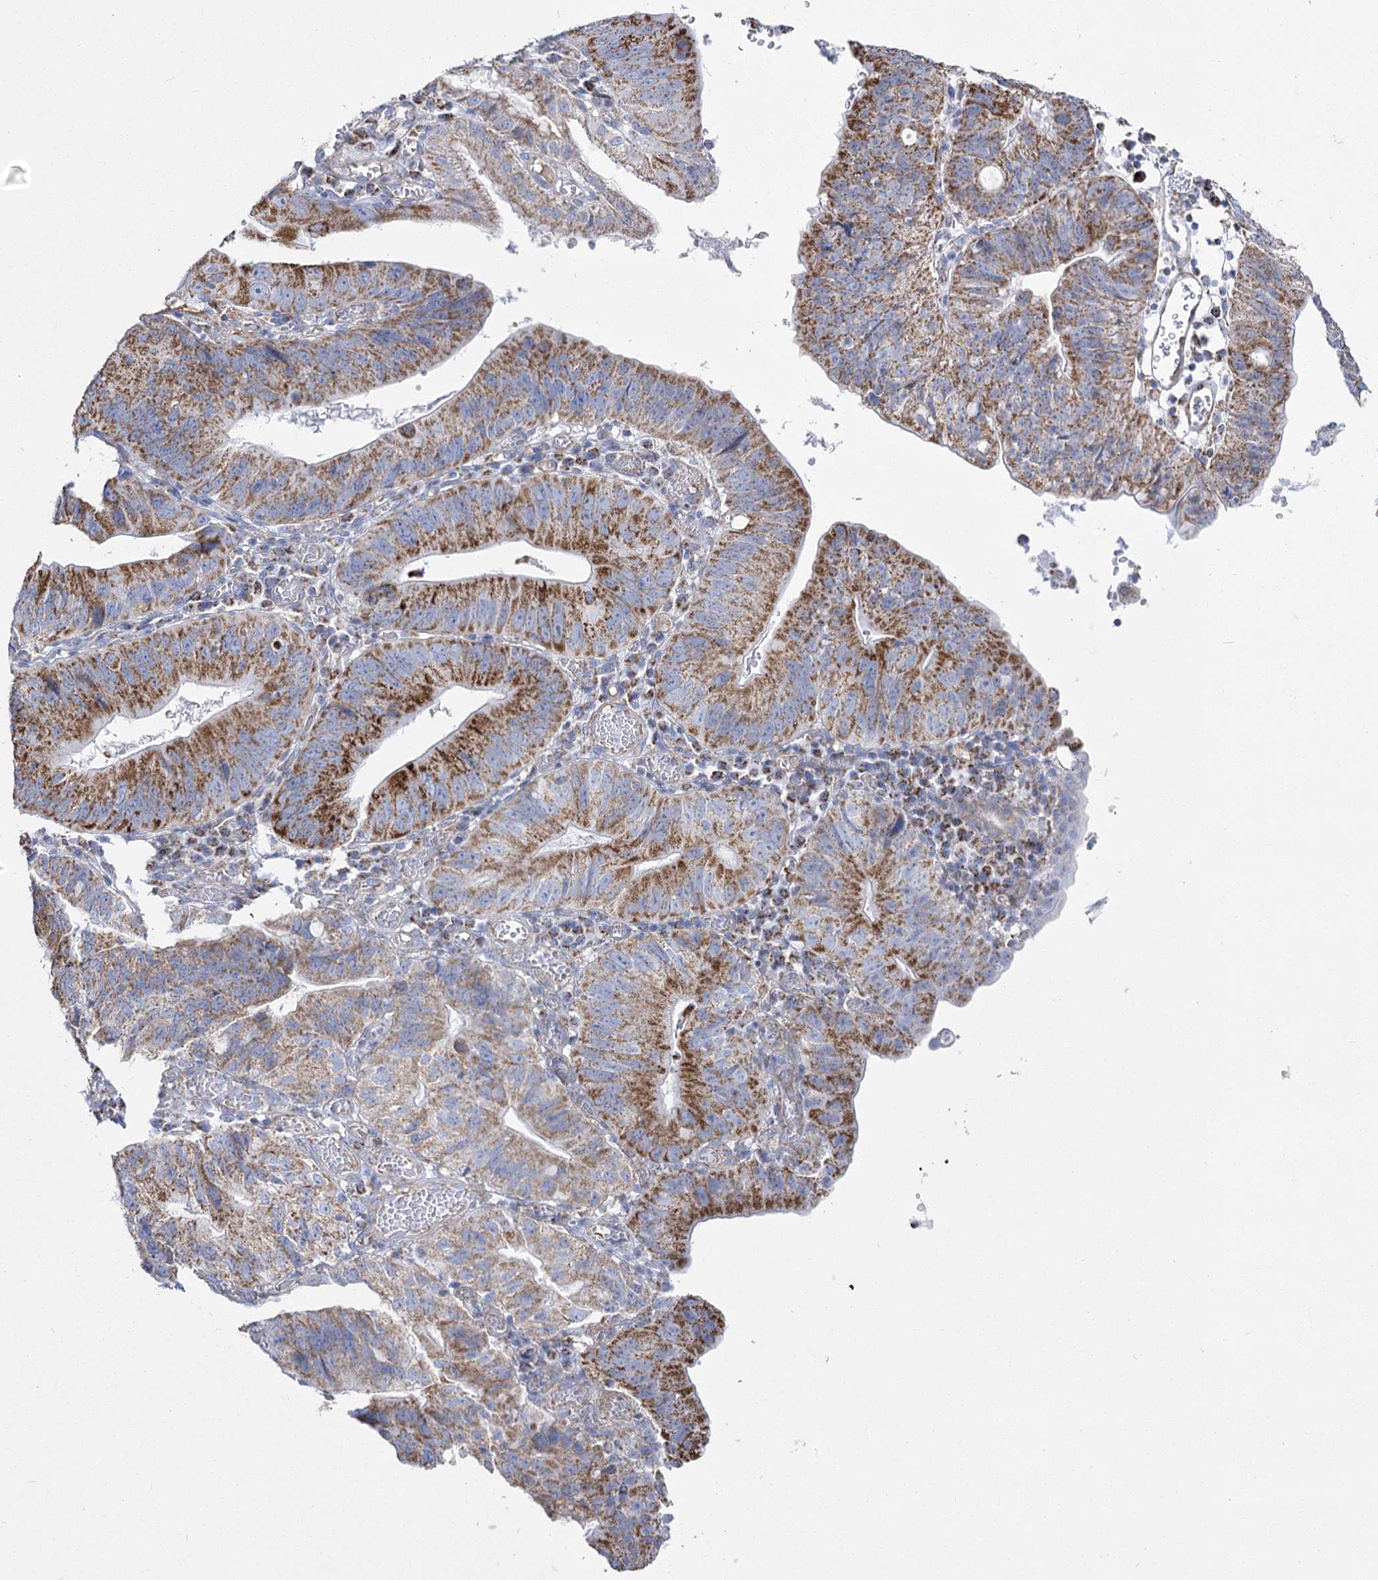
{"staining": {"intensity": "moderate", "quantity": ">75%", "location": "cytoplasmic/membranous"}, "tissue": "stomach cancer", "cell_type": "Tumor cells", "image_type": "cancer", "snomed": [{"axis": "morphology", "description": "Adenocarcinoma, NOS"}, {"axis": "topography", "description": "Stomach"}], "caption": "High-power microscopy captured an immunohistochemistry (IHC) image of stomach cancer (adenocarcinoma), revealing moderate cytoplasmic/membranous expression in approximately >75% of tumor cells. (DAB IHC with brightfield microscopy, high magnification).", "gene": "PDHB", "patient": {"sex": "male", "age": 59}}